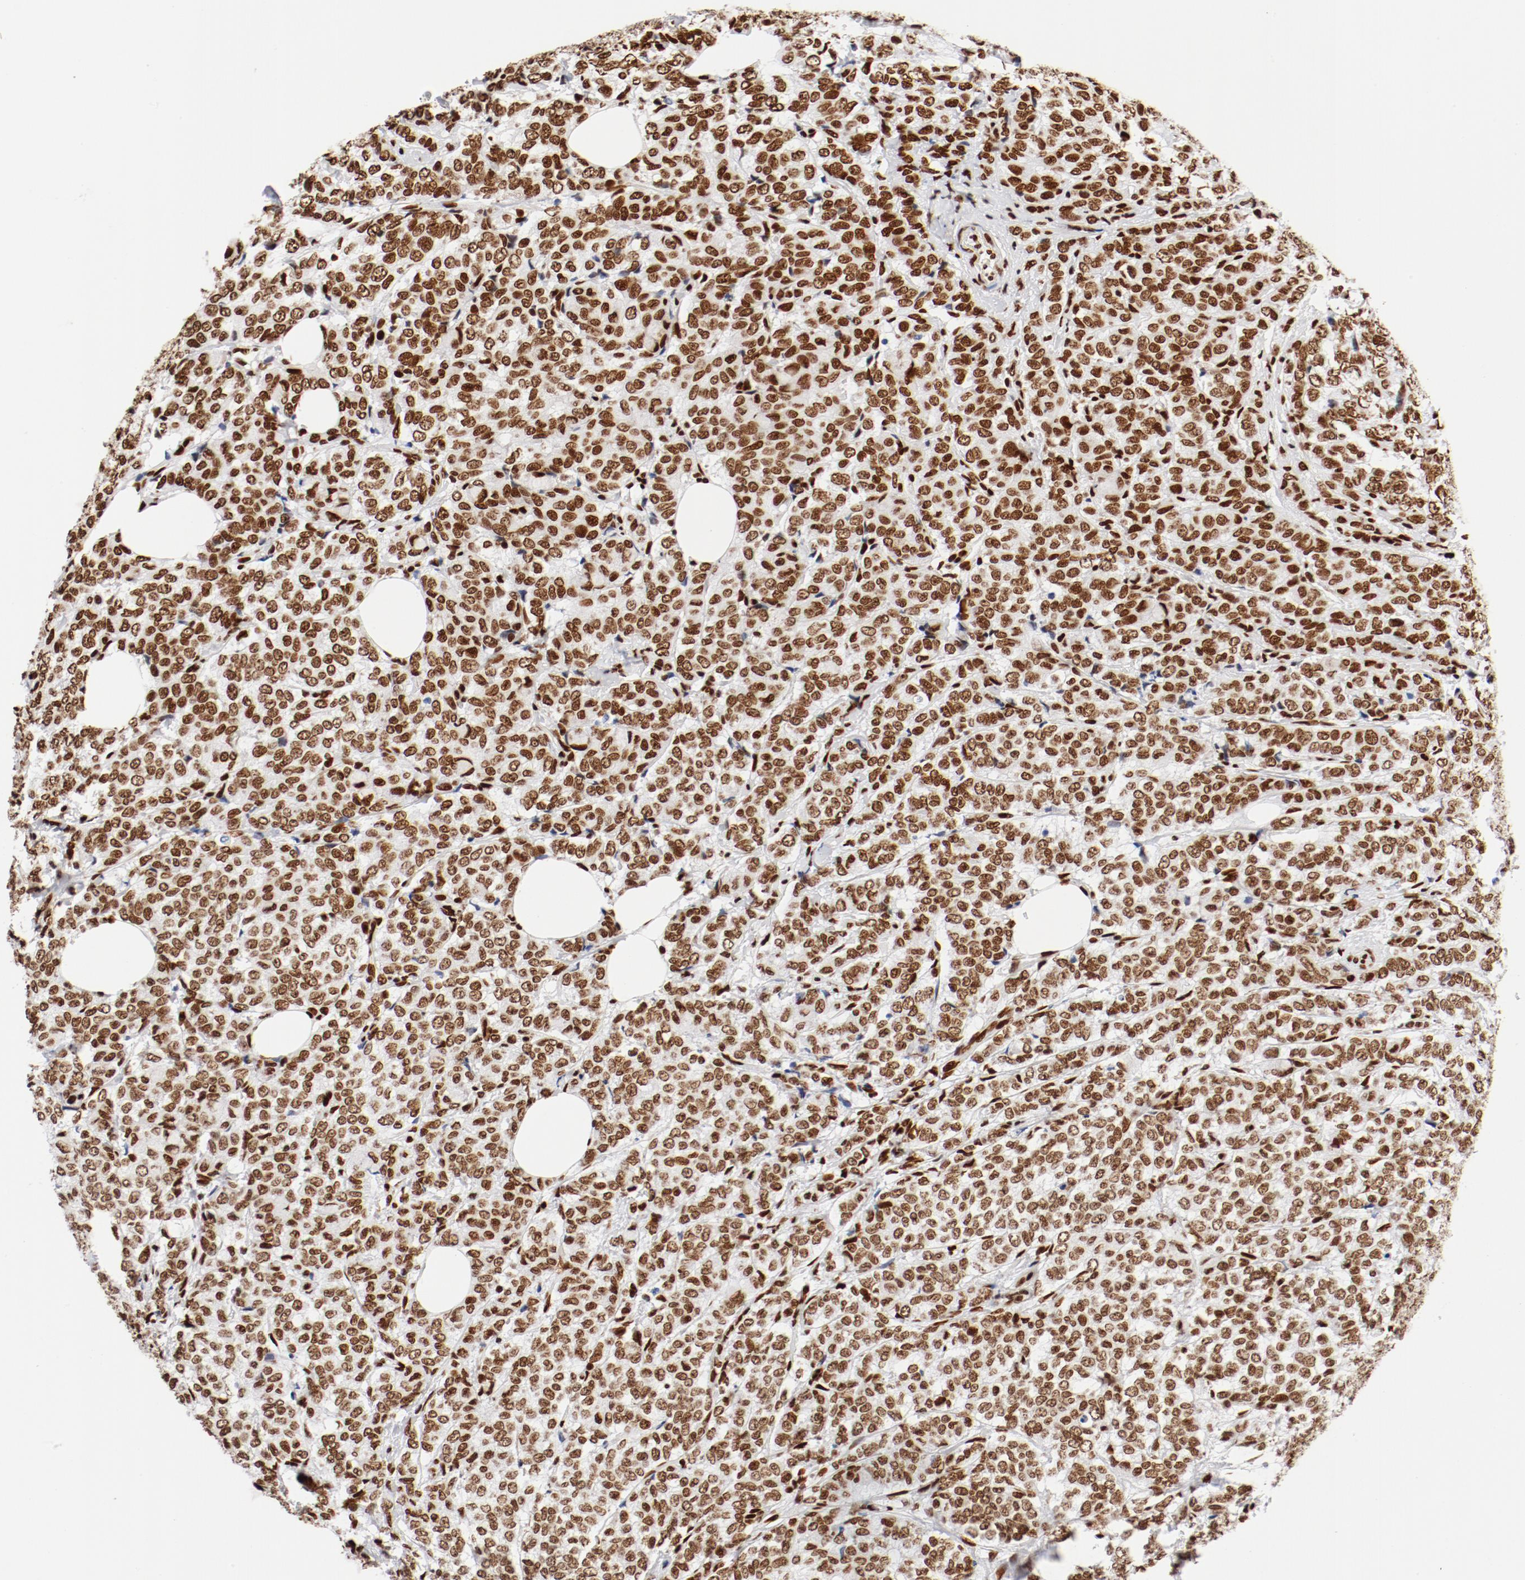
{"staining": {"intensity": "strong", "quantity": ">75%", "location": "cytoplasmic/membranous,nuclear"}, "tissue": "breast cancer", "cell_type": "Tumor cells", "image_type": "cancer", "snomed": [{"axis": "morphology", "description": "Lobular carcinoma"}, {"axis": "topography", "description": "Breast"}], "caption": "Immunohistochemical staining of human breast lobular carcinoma reveals high levels of strong cytoplasmic/membranous and nuclear staining in approximately >75% of tumor cells.", "gene": "CTBP1", "patient": {"sex": "female", "age": 60}}